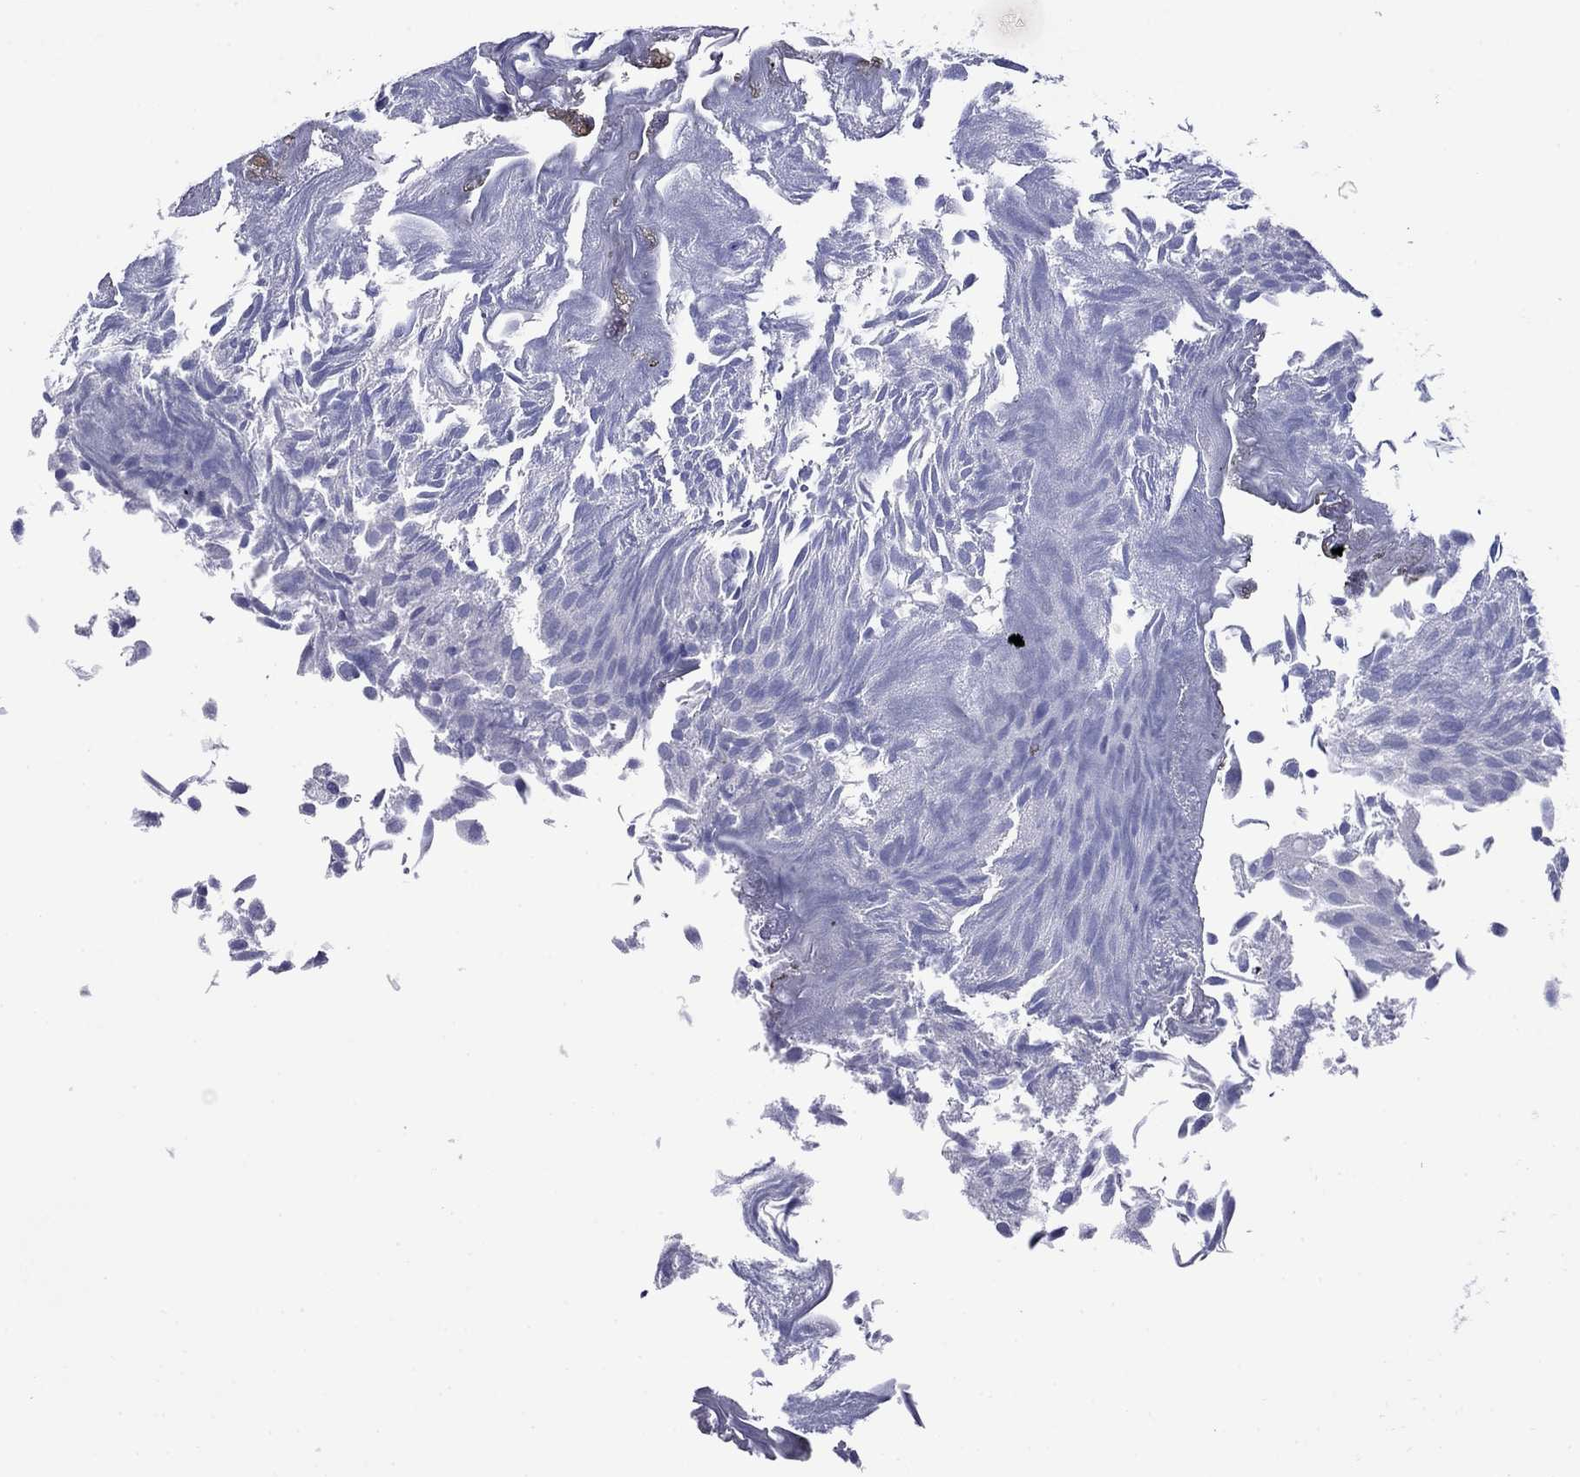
{"staining": {"intensity": "negative", "quantity": "none", "location": "none"}, "tissue": "urothelial cancer", "cell_type": "Tumor cells", "image_type": "cancer", "snomed": [{"axis": "morphology", "description": "Urothelial carcinoma, Low grade"}, {"axis": "topography", "description": "Urinary bladder"}], "caption": "This is a photomicrograph of IHC staining of urothelial cancer, which shows no positivity in tumor cells. (Stains: DAB (3,3'-diaminobenzidine) IHC with hematoxylin counter stain, Microscopy: brightfield microscopy at high magnification).", "gene": "ROM1", "patient": {"sex": "male", "age": 52}}